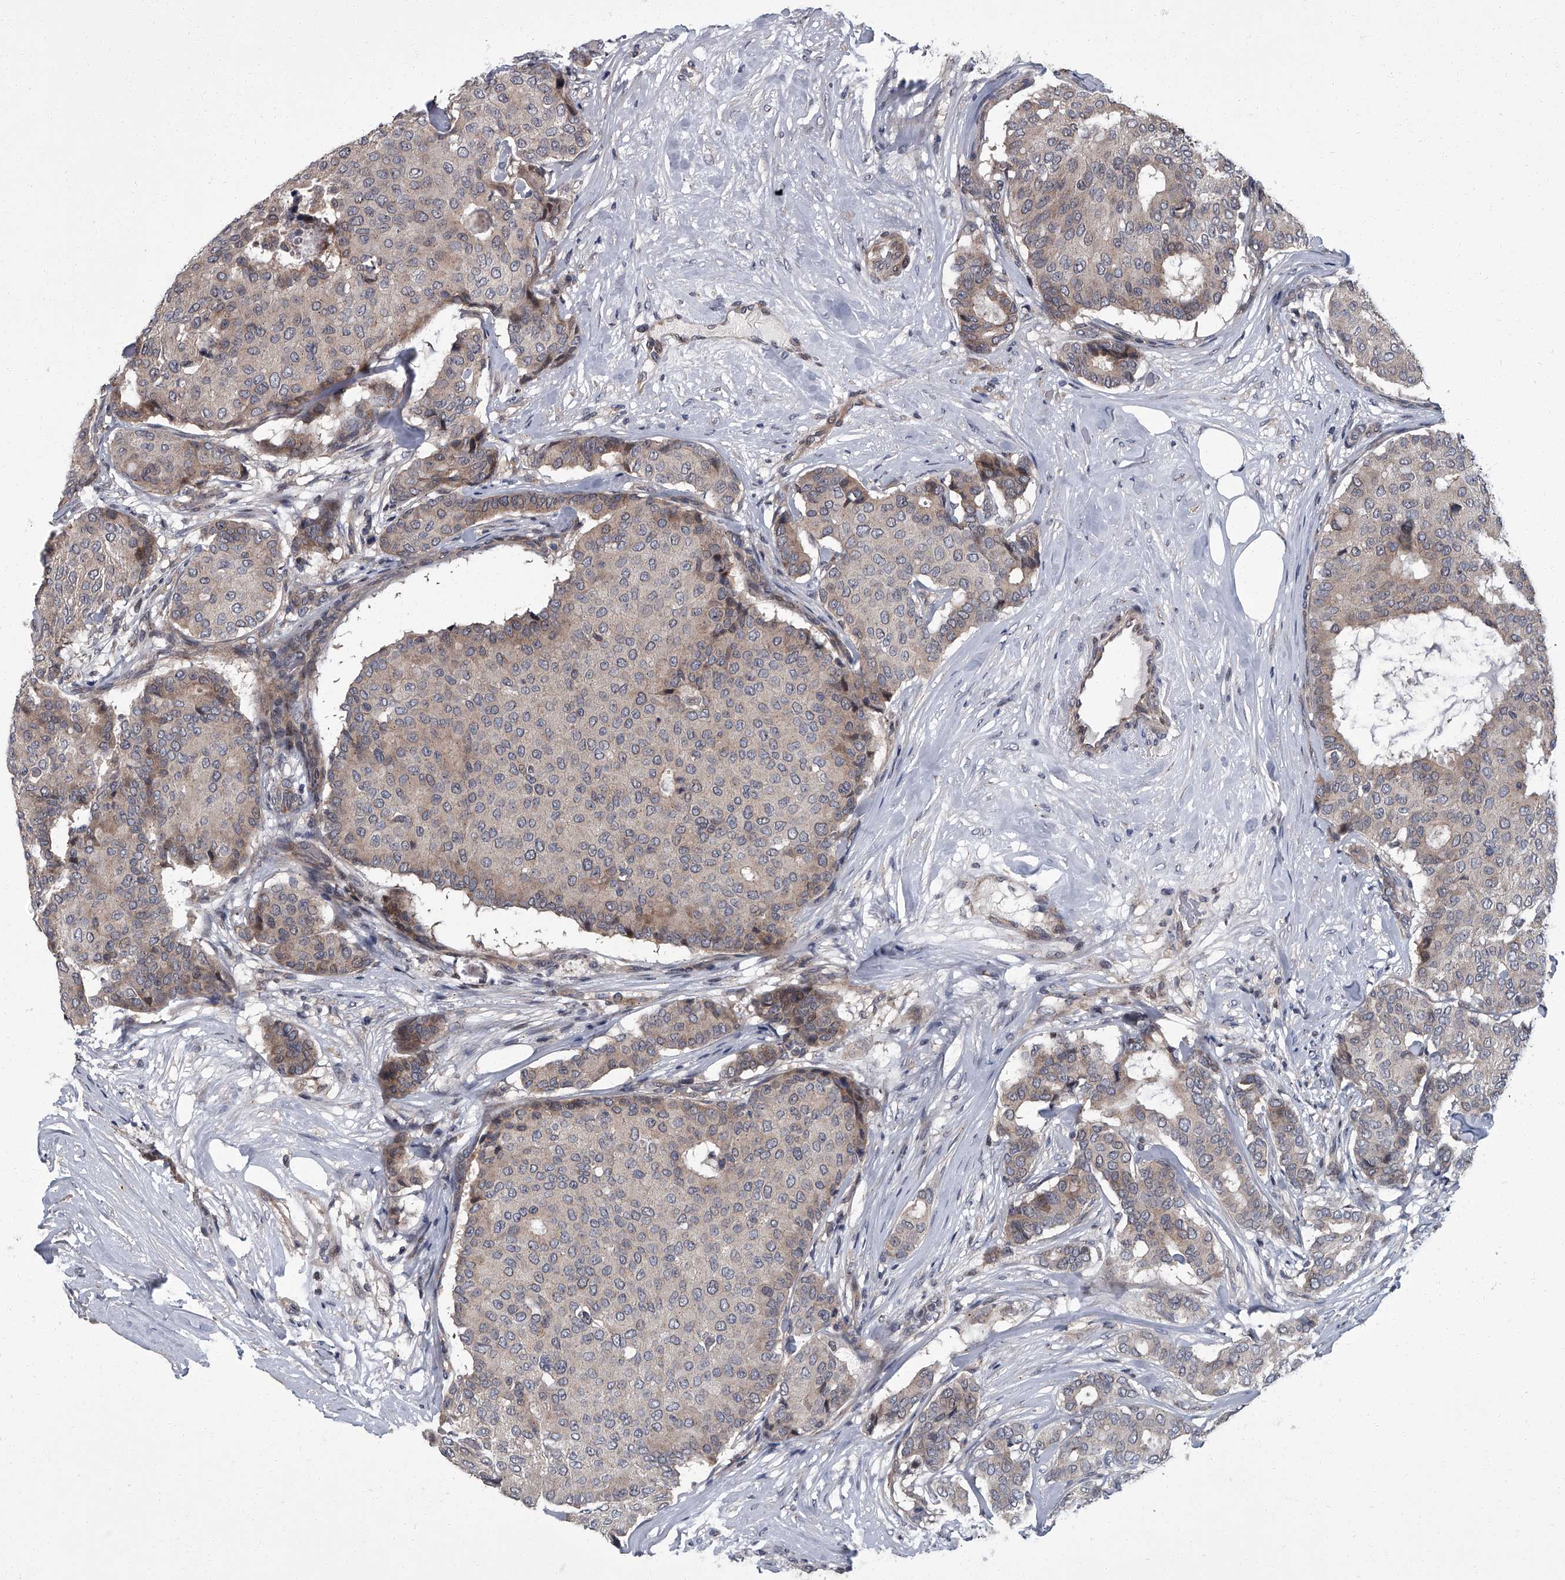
{"staining": {"intensity": "weak", "quantity": "25%-75%", "location": "cytoplasmic/membranous"}, "tissue": "breast cancer", "cell_type": "Tumor cells", "image_type": "cancer", "snomed": [{"axis": "morphology", "description": "Duct carcinoma"}, {"axis": "topography", "description": "Breast"}], "caption": "Protein staining displays weak cytoplasmic/membranous expression in about 25%-75% of tumor cells in invasive ductal carcinoma (breast).", "gene": "ZNF274", "patient": {"sex": "female", "age": 75}}